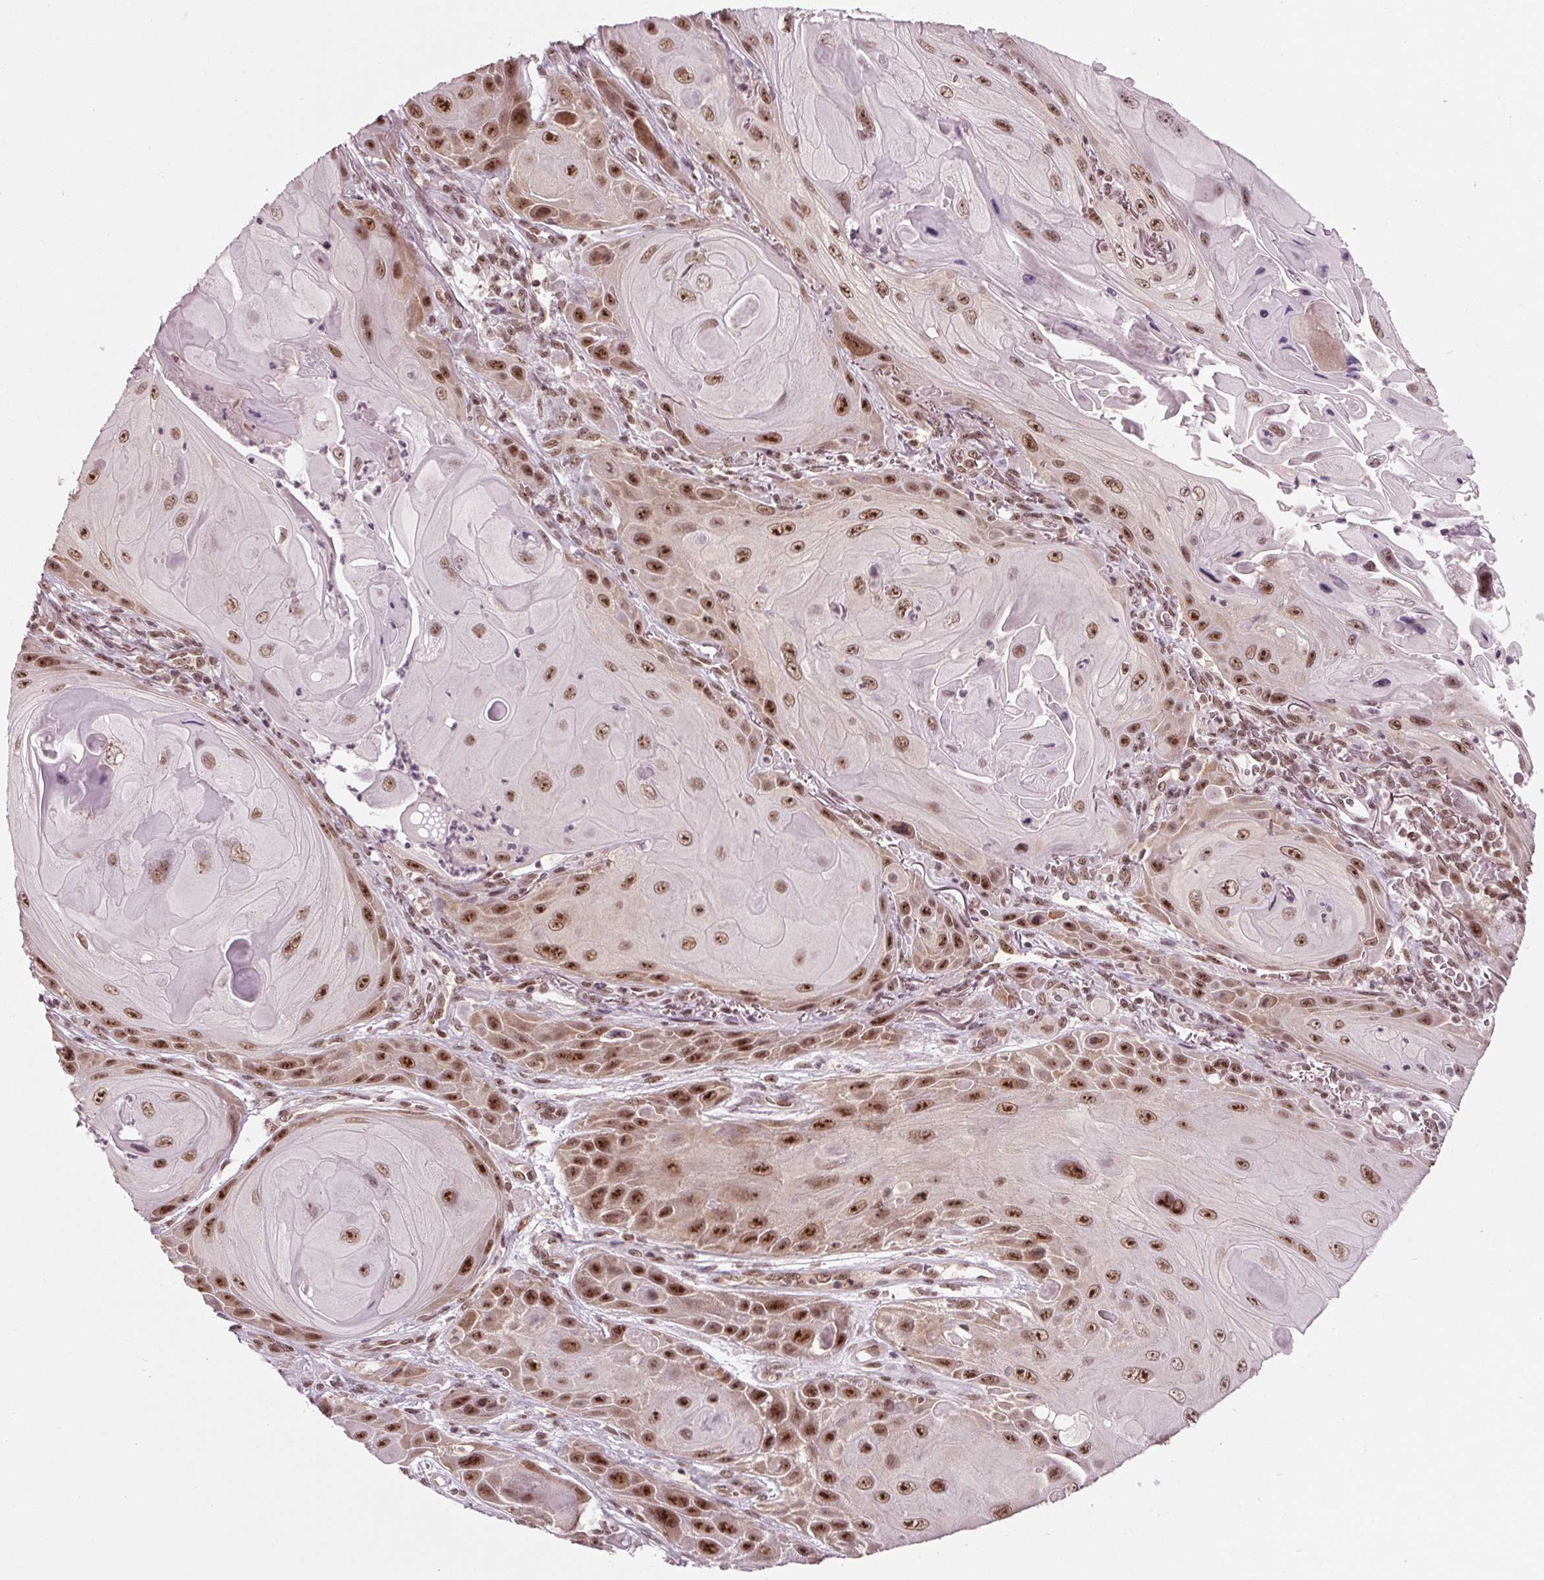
{"staining": {"intensity": "strong", "quantity": "25%-75%", "location": "nuclear"}, "tissue": "skin cancer", "cell_type": "Tumor cells", "image_type": "cancer", "snomed": [{"axis": "morphology", "description": "Squamous cell carcinoma, NOS"}, {"axis": "topography", "description": "Skin"}], "caption": "This is a histology image of immunohistochemistry staining of skin cancer (squamous cell carcinoma), which shows strong expression in the nuclear of tumor cells.", "gene": "DDX41", "patient": {"sex": "female", "age": 94}}